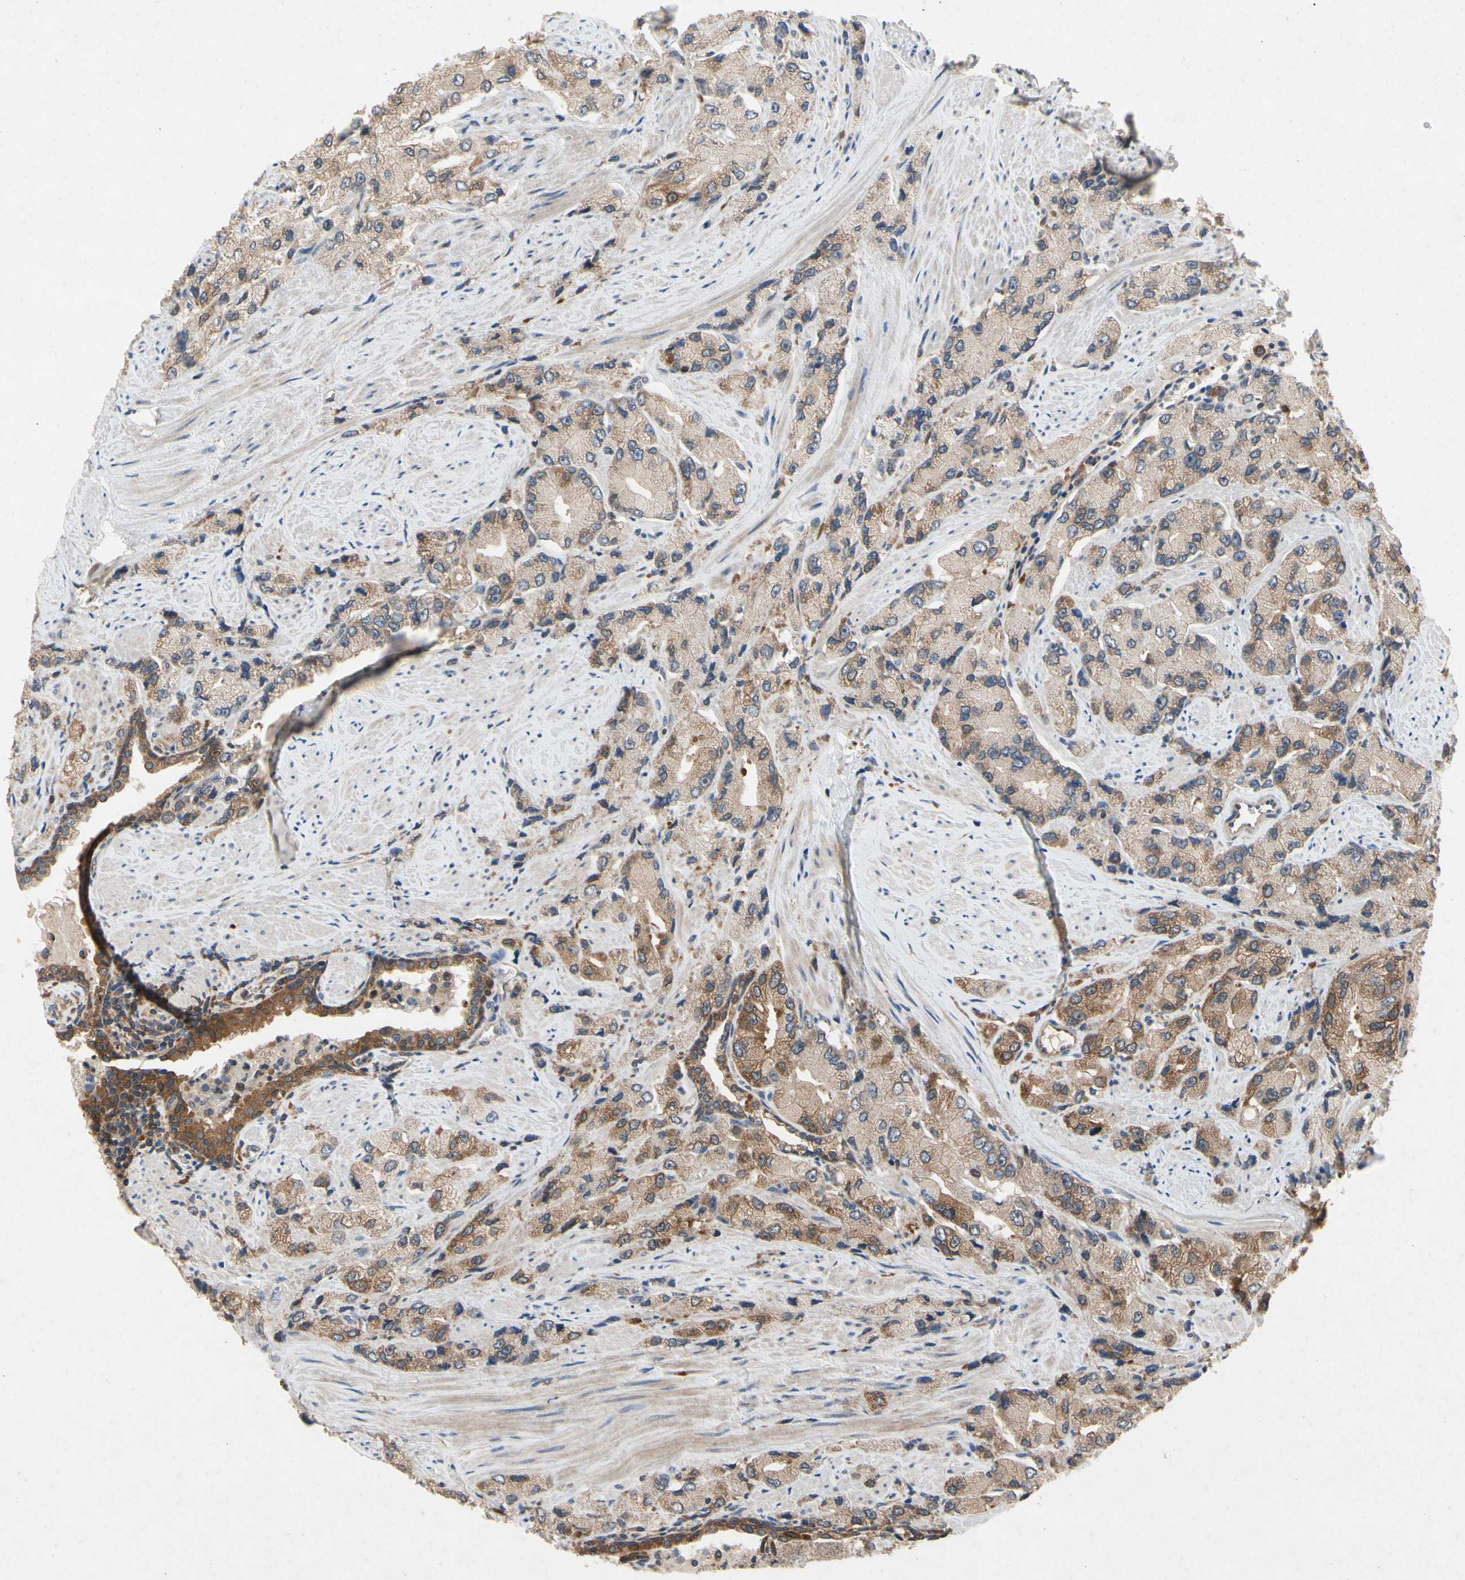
{"staining": {"intensity": "moderate", "quantity": ">75%", "location": "cytoplasmic/membranous"}, "tissue": "prostate cancer", "cell_type": "Tumor cells", "image_type": "cancer", "snomed": [{"axis": "morphology", "description": "Adenocarcinoma, High grade"}, {"axis": "topography", "description": "Prostate"}], "caption": "Moderate cytoplasmic/membranous positivity for a protein is identified in about >75% of tumor cells of prostate high-grade adenocarcinoma using immunohistochemistry.", "gene": "RPS6KA1", "patient": {"sex": "male", "age": 58}}